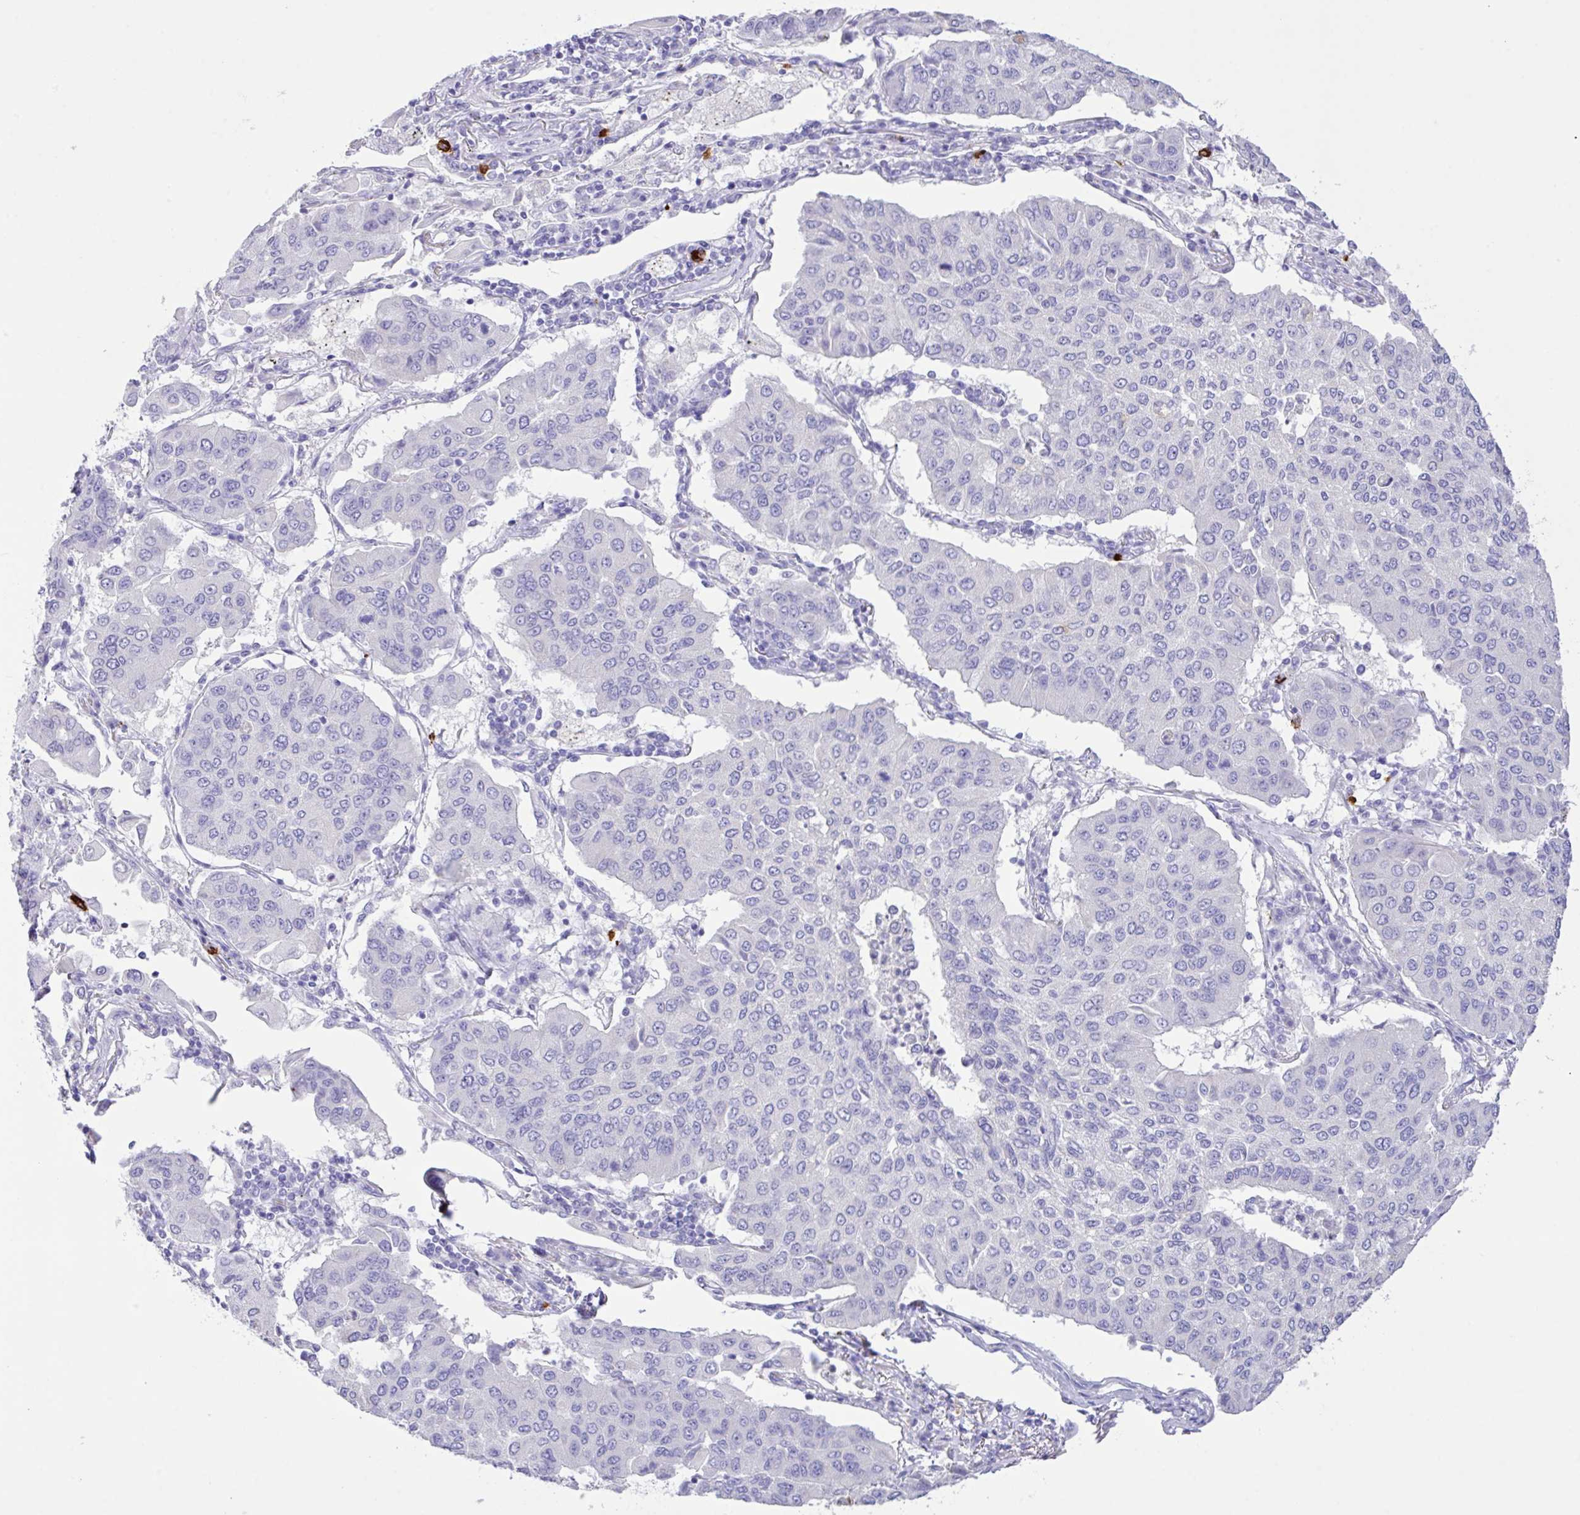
{"staining": {"intensity": "negative", "quantity": "none", "location": "none"}, "tissue": "lung cancer", "cell_type": "Tumor cells", "image_type": "cancer", "snomed": [{"axis": "morphology", "description": "Squamous cell carcinoma, NOS"}, {"axis": "topography", "description": "Lung"}], "caption": "A high-resolution histopathology image shows immunohistochemistry (IHC) staining of lung cancer, which exhibits no significant positivity in tumor cells. (DAB (3,3'-diaminobenzidine) immunohistochemistry (IHC) visualized using brightfield microscopy, high magnification).", "gene": "CST11", "patient": {"sex": "male", "age": 74}}